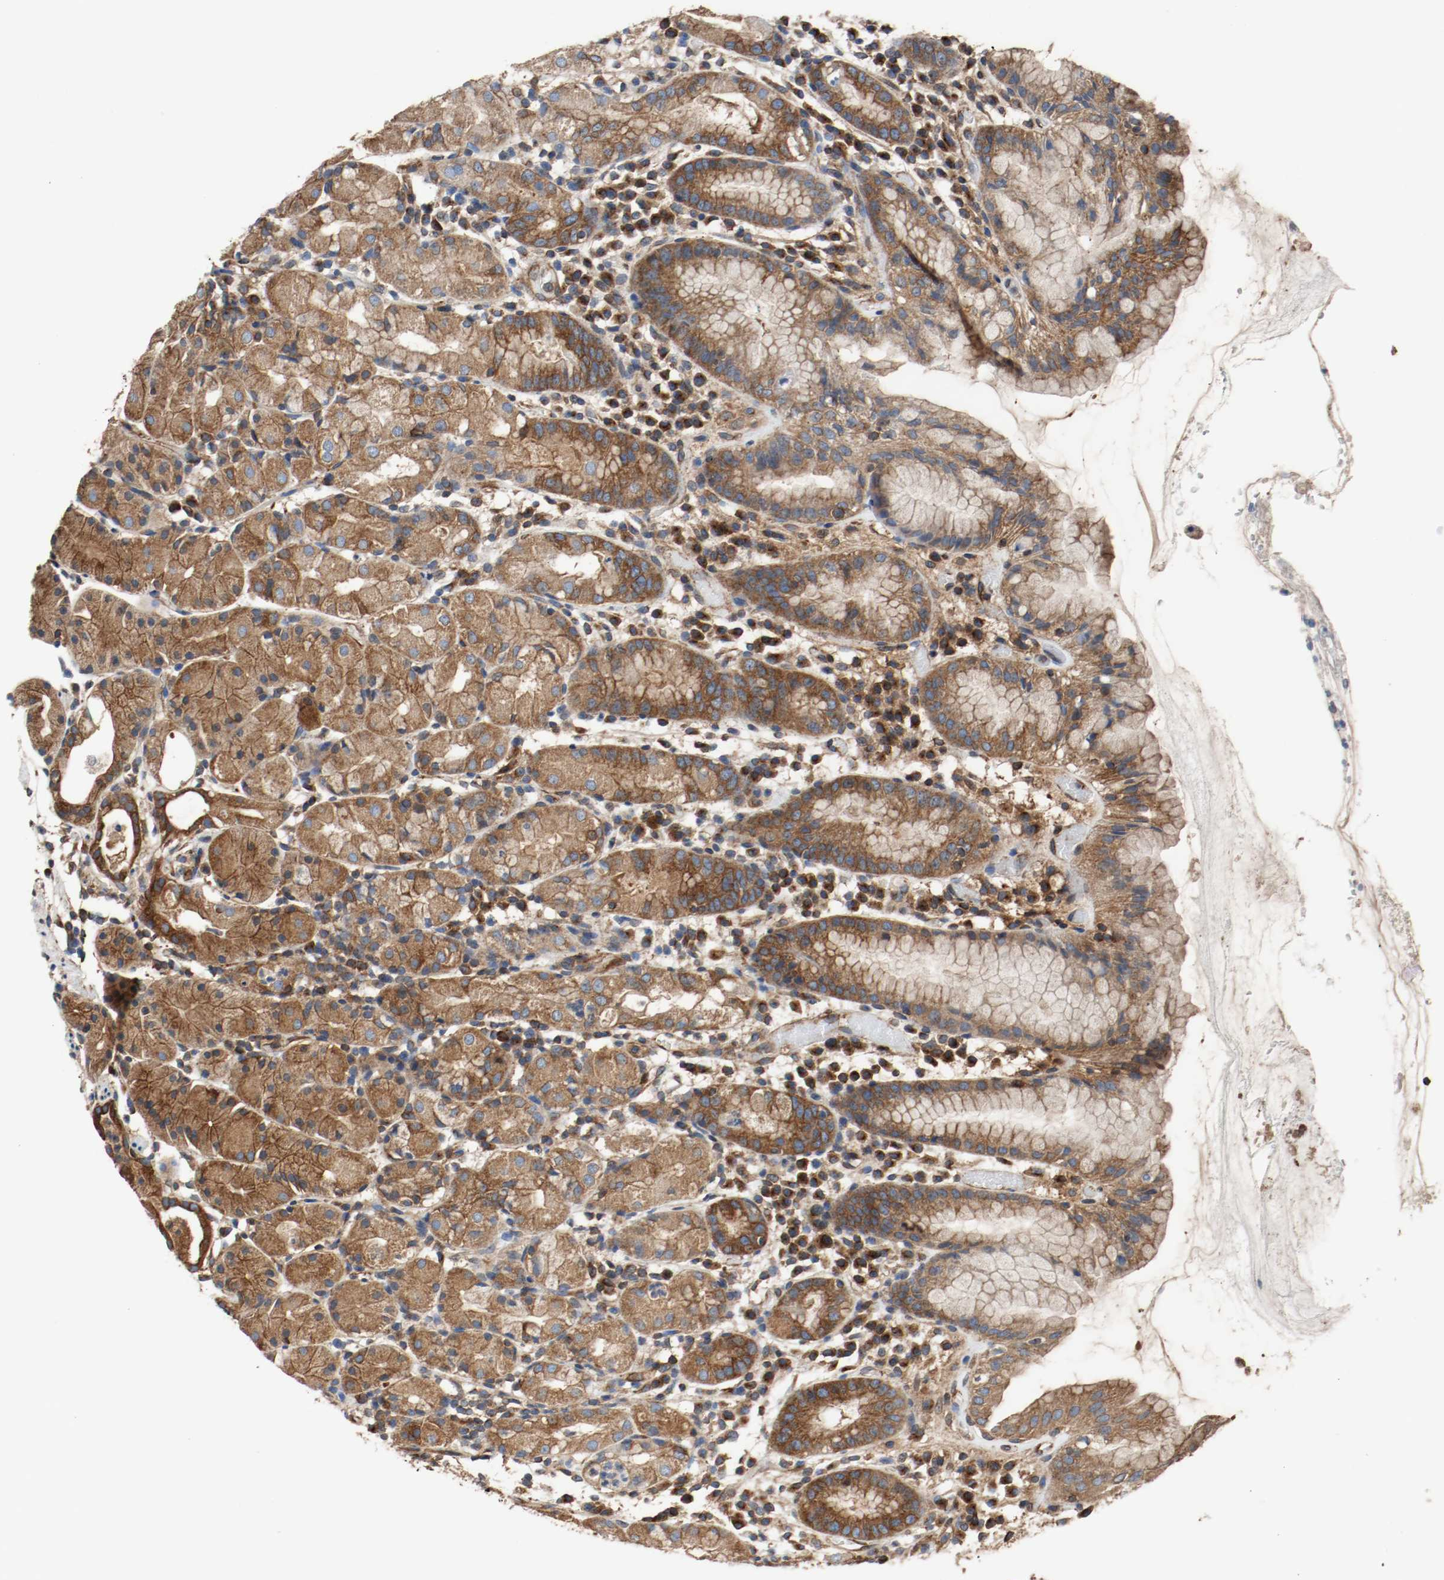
{"staining": {"intensity": "moderate", "quantity": ">75%", "location": "cytoplasmic/membranous"}, "tissue": "stomach", "cell_type": "Glandular cells", "image_type": "normal", "snomed": [{"axis": "morphology", "description": "Normal tissue, NOS"}, {"axis": "topography", "description": "Stomach"}, {"axis": "topography", "description": "Stomach, lower"}], "caption": "IHC staining of benign stomach, which exhibits medium levels of moderate cytoplasmic/membranous staining in approximately >75% of glandular cells indicating moderate cytoplasmic/membranous protein staining. The staining was performed using DAB (3,3'-diaminobenzidine) (brown) for protein detection and nuclei were counterstained in hematoxylin (blue).", "gene": "TUBA3D", "patient": {"sex": "female", "age": 75}}